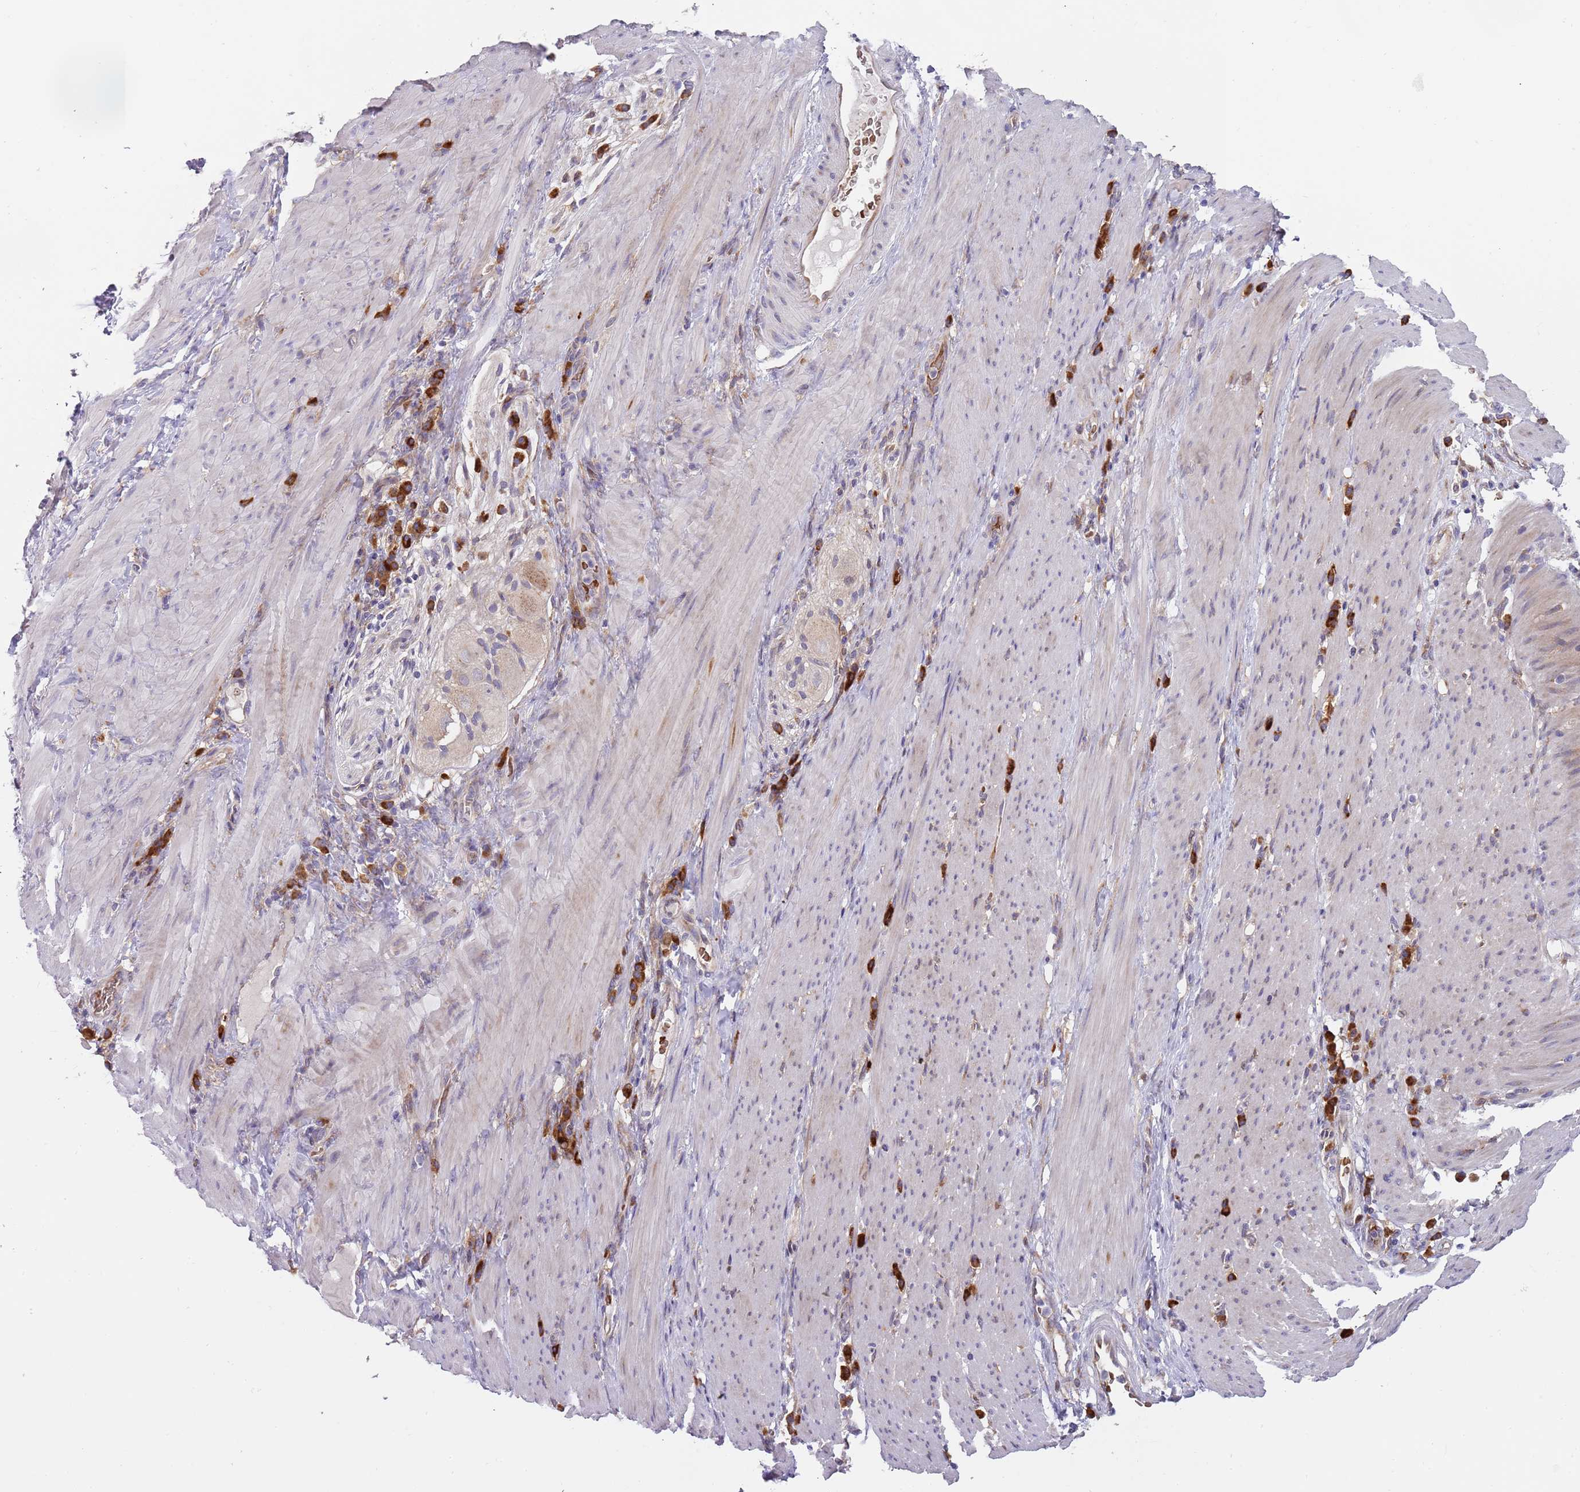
{"staining": {"intensity": "strong", "quantity": ">75%", "location": "cytoplasmic/membranous"}, "tissue": "stomach cancer", "cell_type": "Tumor cells", "image_type": "cancer", "snomed": [{"axis": "morphology", "description": "Normal tissue, NOS"}, {"axis": "morphology", "description": "Adenocarcinoma, NOS"}, {"axis": "topography", "description": "Stomach"}], "caption": "High-magnification brightfield microscopy of stomach cancer stained with DAB (brown) and counterstained with hematoxylin (blue). tumor cells exhibit strong cytoplasmic/membranous expression is seen in approximately>75% of cells.", "gene": "VWCE", "patient": {"sex": "female", "age": 64}}